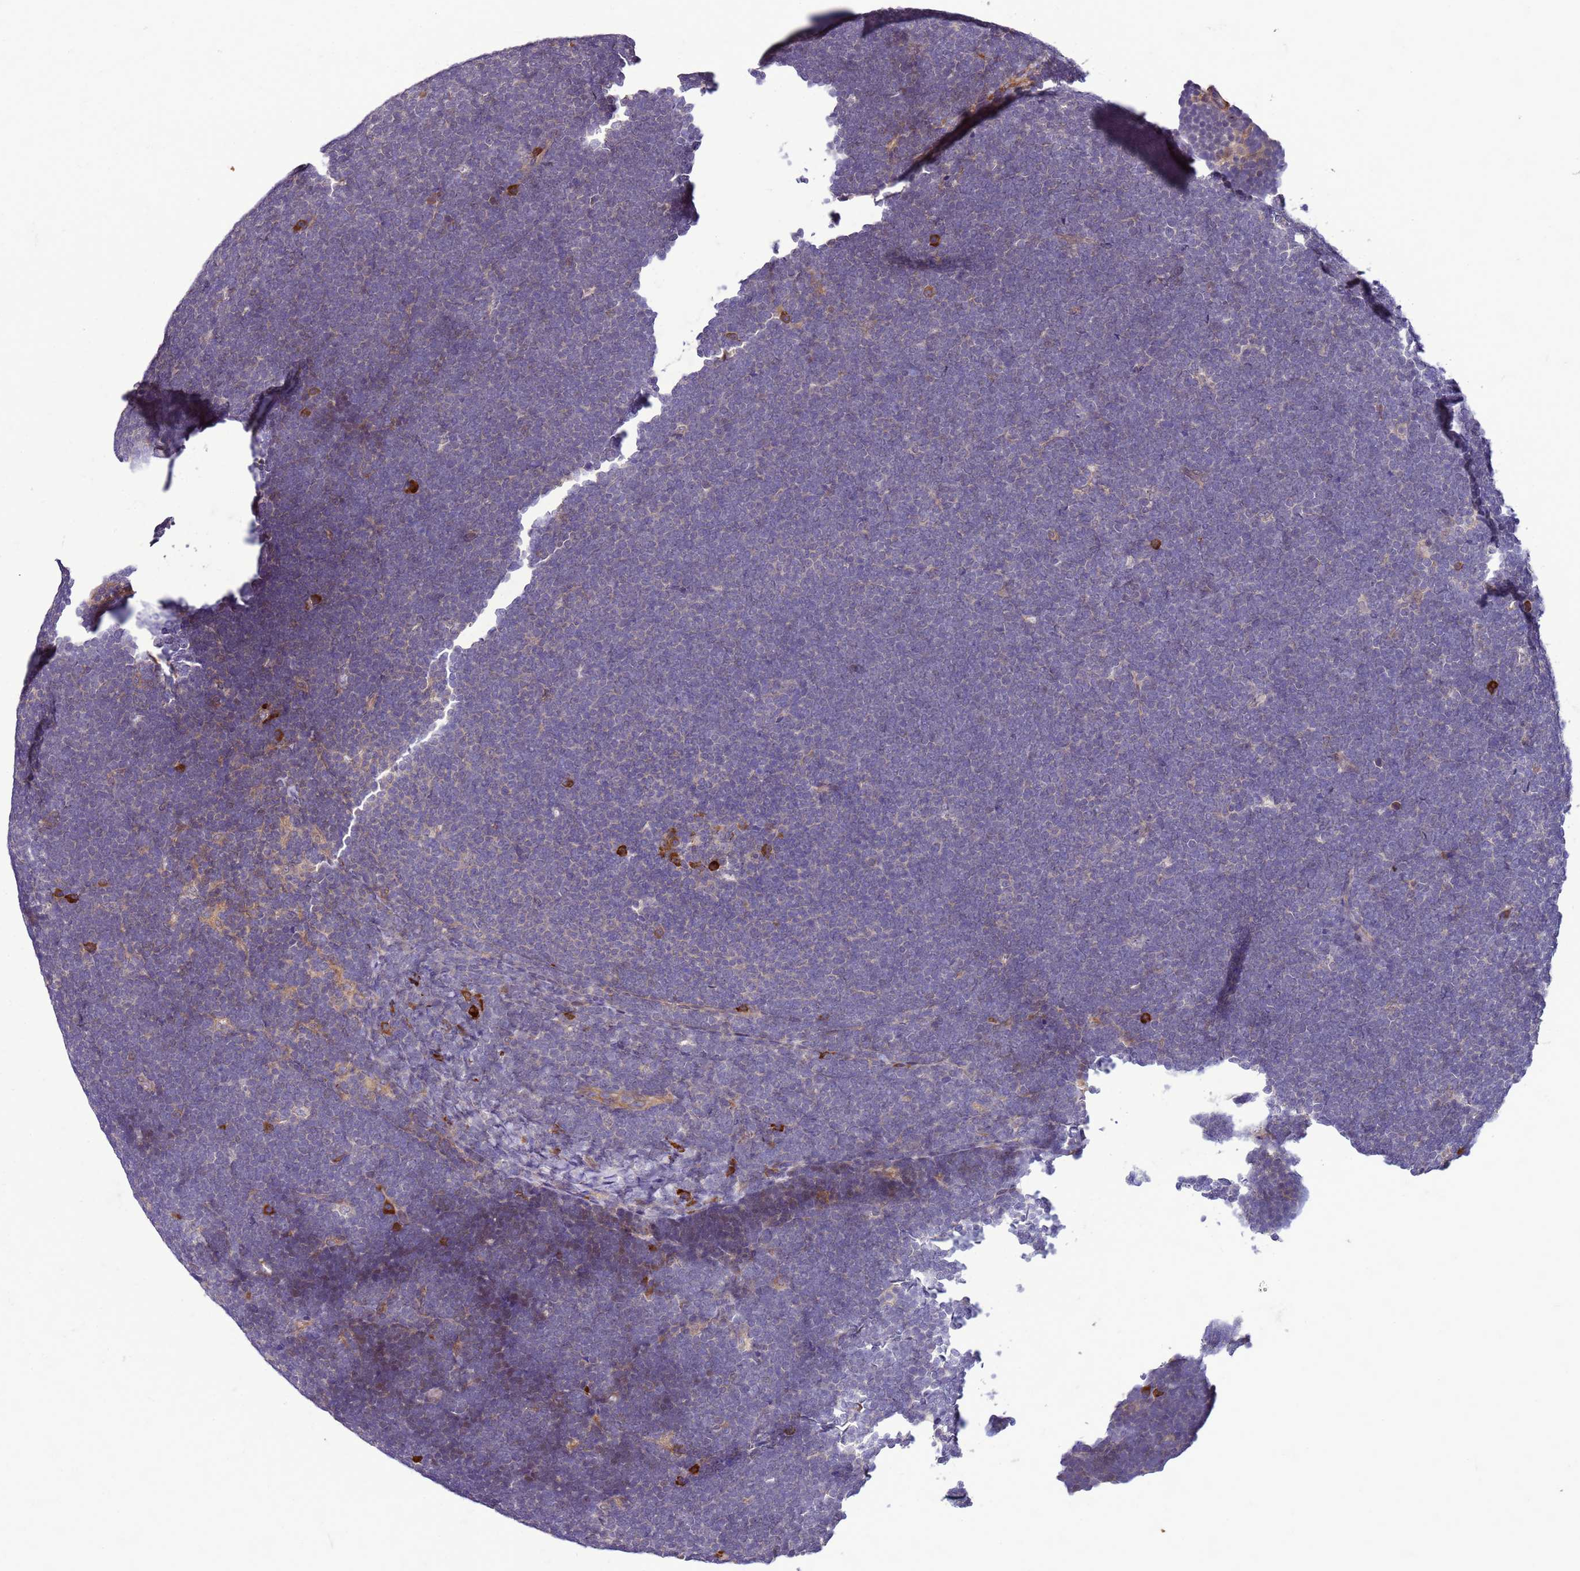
{"staining": {"intensity": "negative", "quantity": "none", "location": "none"}, "tissue": "lymphoma", "cell_type": "Tumor cells", "image_type": "cancer", "snomed": [{"axis": "morphology", "description": "Malignant lymphoma, non-Hodgkin's type, High grade"}, {"axis": "topography", "description": "Lymph node"}], "caption": "Malignant lymphoma, non-Hodgkin's type (high-grade) stained for a protein using immunohistochemistry (IHC) reveals no staining tumor cells.", "gene": "GEN1", "patient": {"sex": "male", "age": 13}}